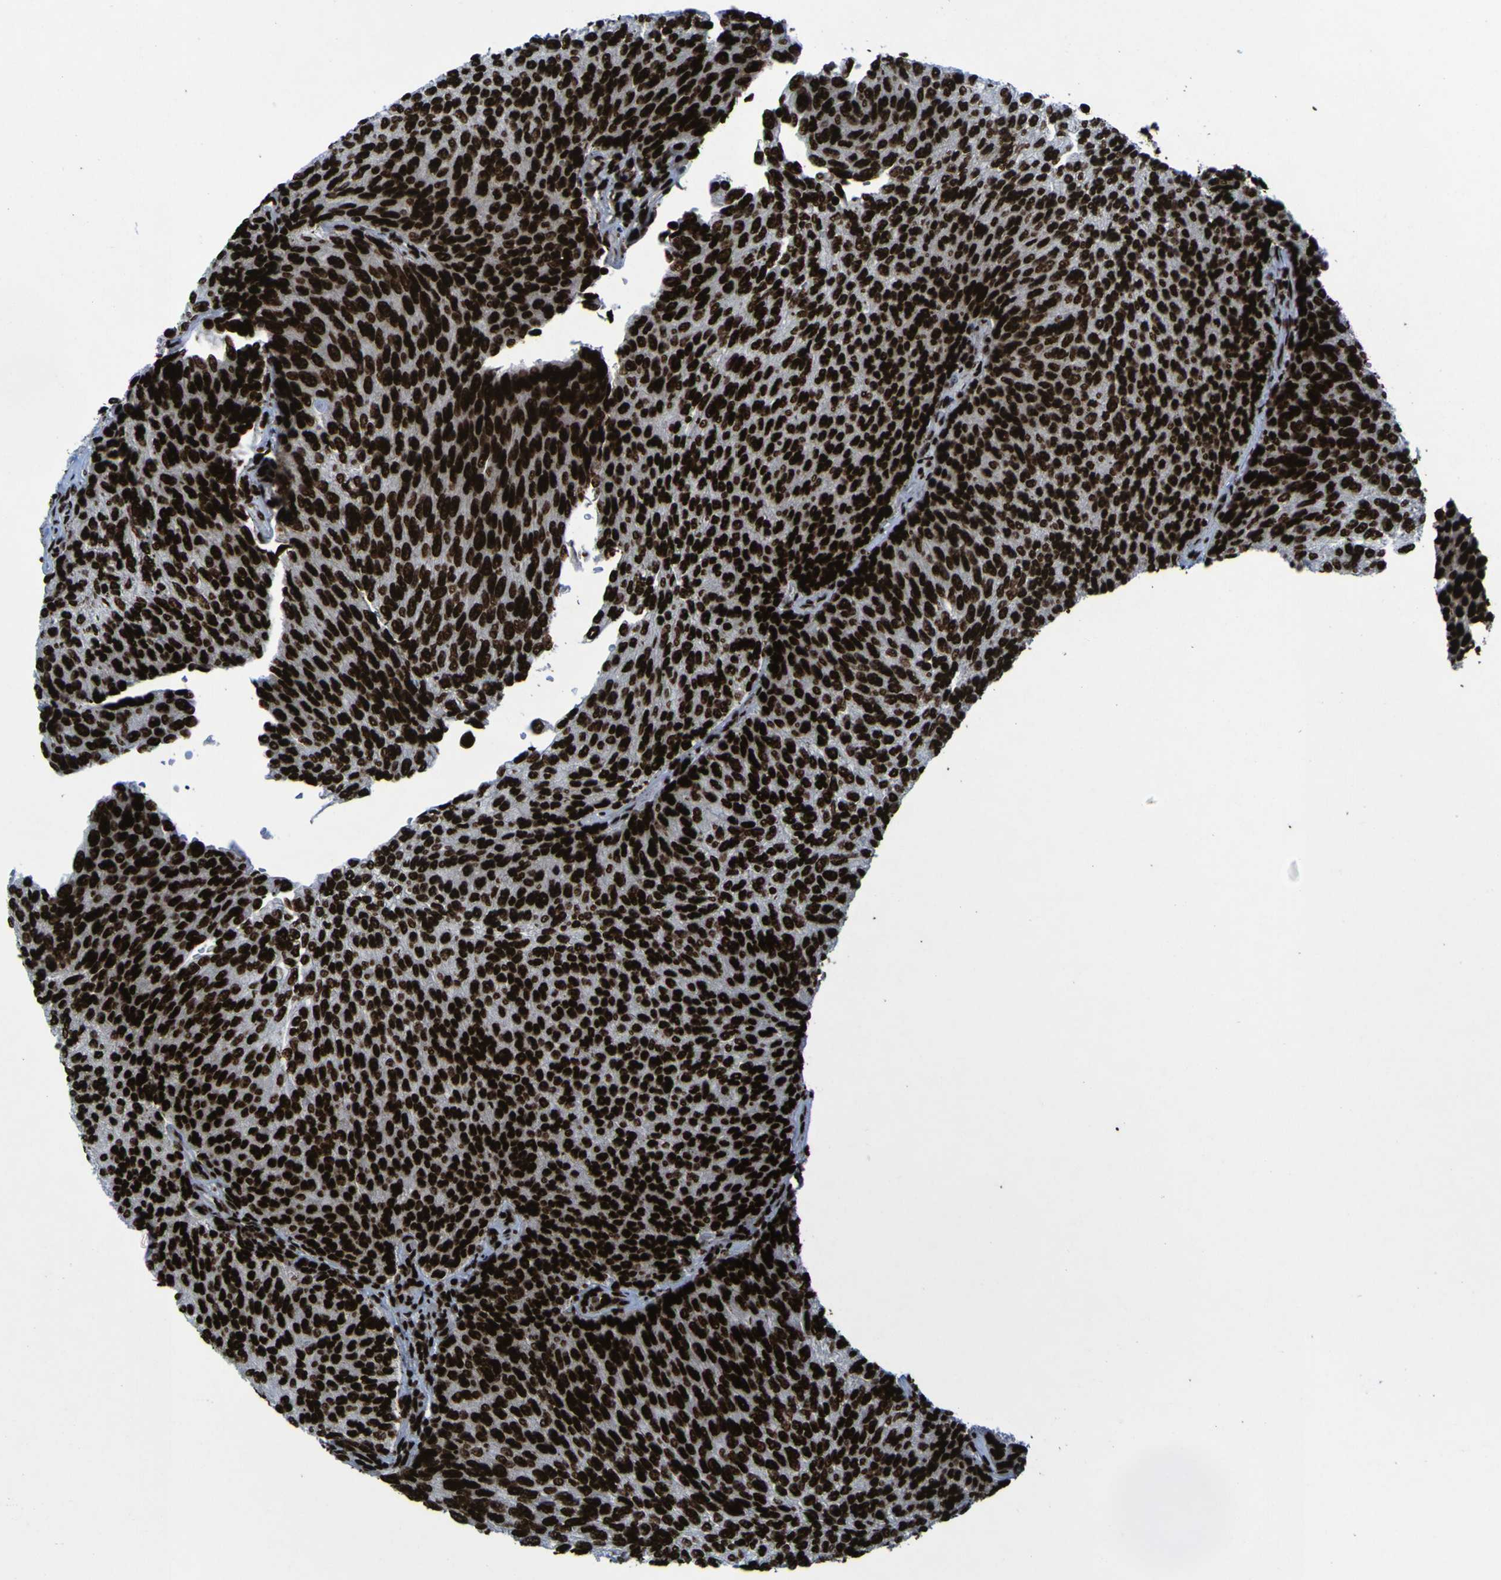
{"staining": {"intensity": "strong", "quantity": ">75%", "location": "nuclear"}, "tissue": "urothelial cancer", "cell_type": "Tumor cells", "image_type": "cancer", "snomed": [{"axis": "morphology", "description": "Urothelial carcinoma, Low grade"}, {"axis": "topography", "description": "Urinary bladder"}], "caption": "Human urothelial cancer stained with a protein marker demonstrates strong staining in tumor cells.", "gene": "NPM1", "patient": {"sex": "female", "age": 79}}